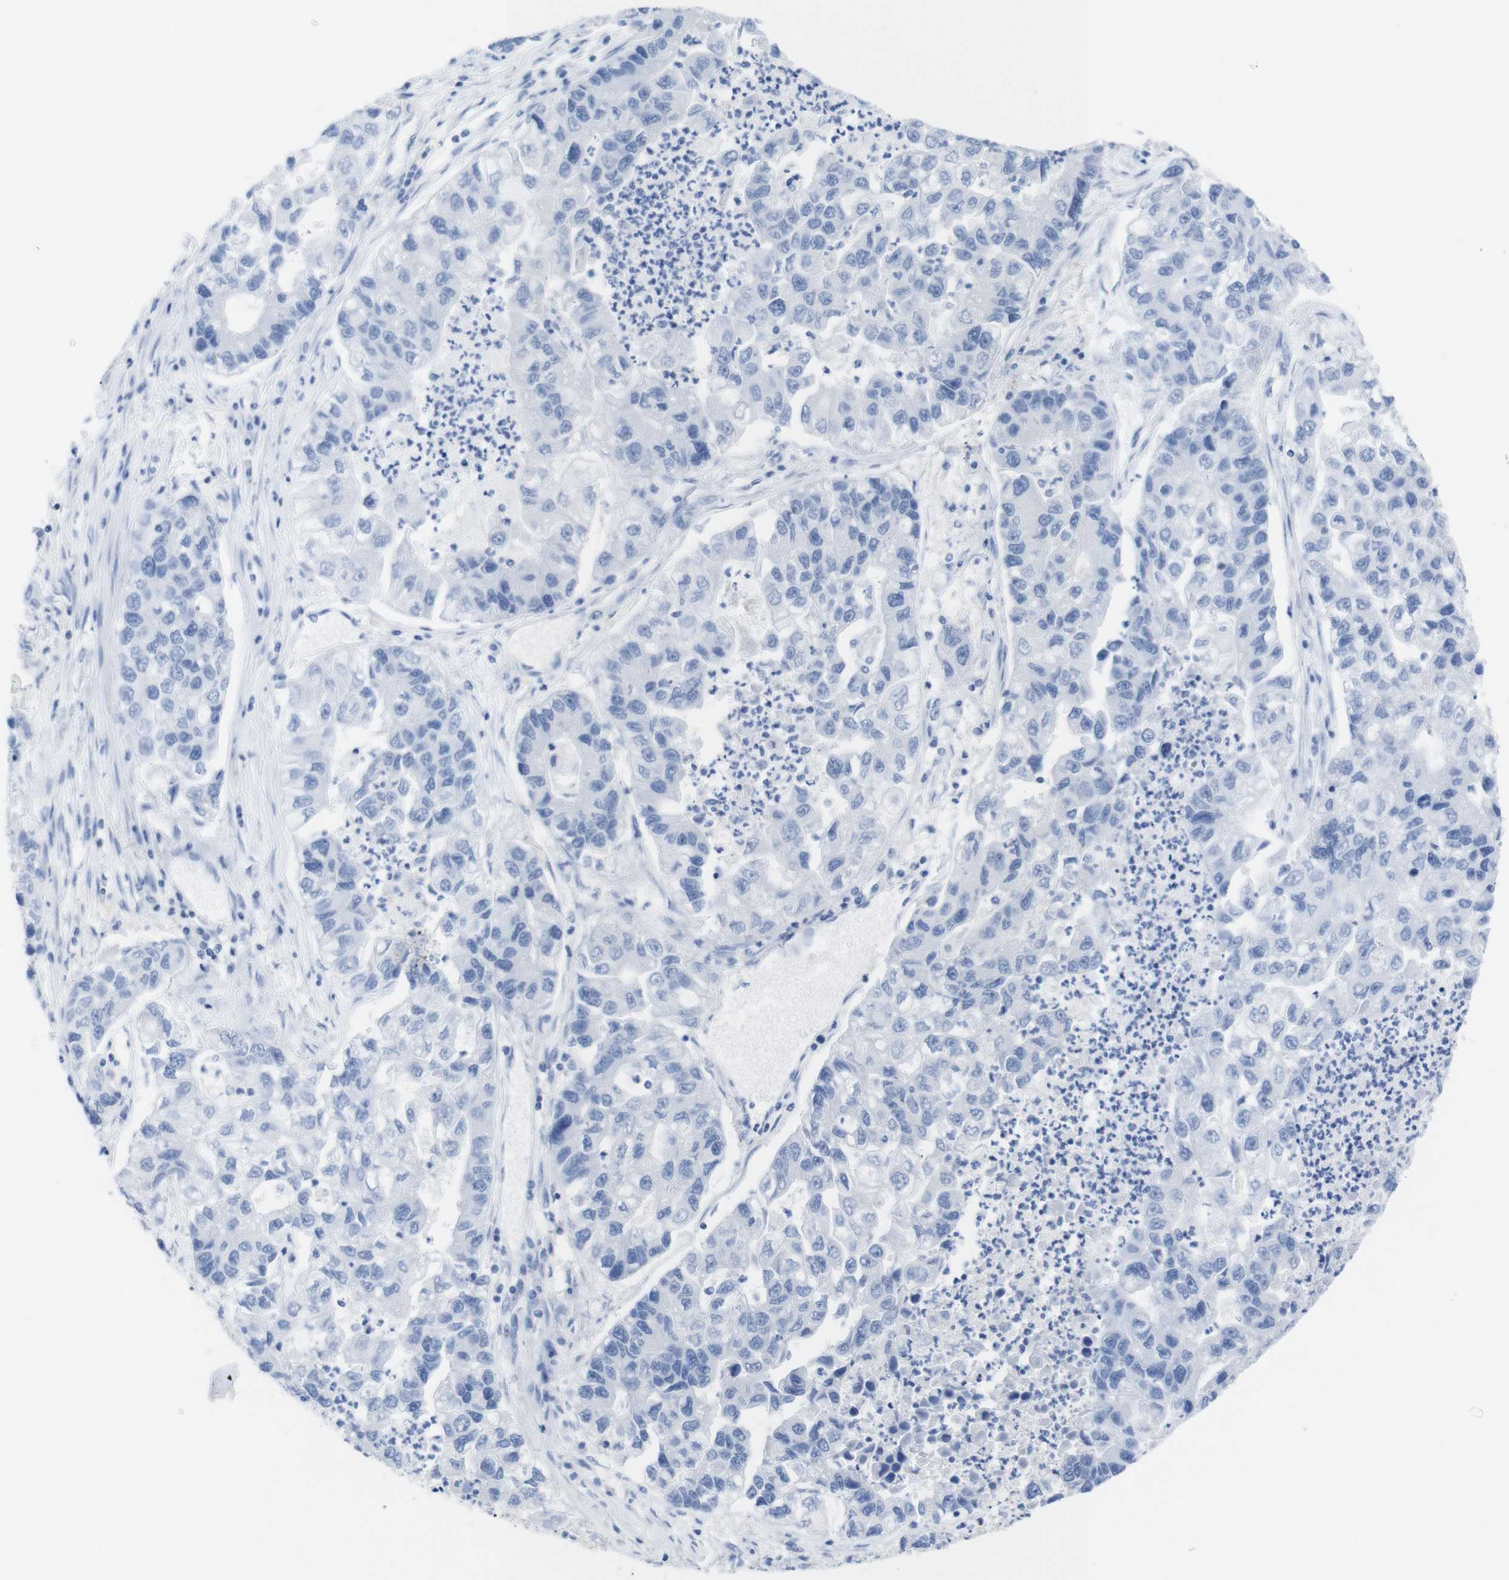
{"staining": {"intensity": "negative", "quantity": "none", "location": "none"}, "tissue": "lung cancer", "cell_type": "Tumor cells", "image_type": "cancer", "snomed": [{"axis": "morphology", "description": "Adenocarcinoma, NOS"}, {"axis": "topography", "description": "Lung"}], "caption": "Tumor cells show no significant expression in lung cancer (adenocarcinoma).", "gene": "LAG3", "patient": {"sex": "female", "age": 51}}